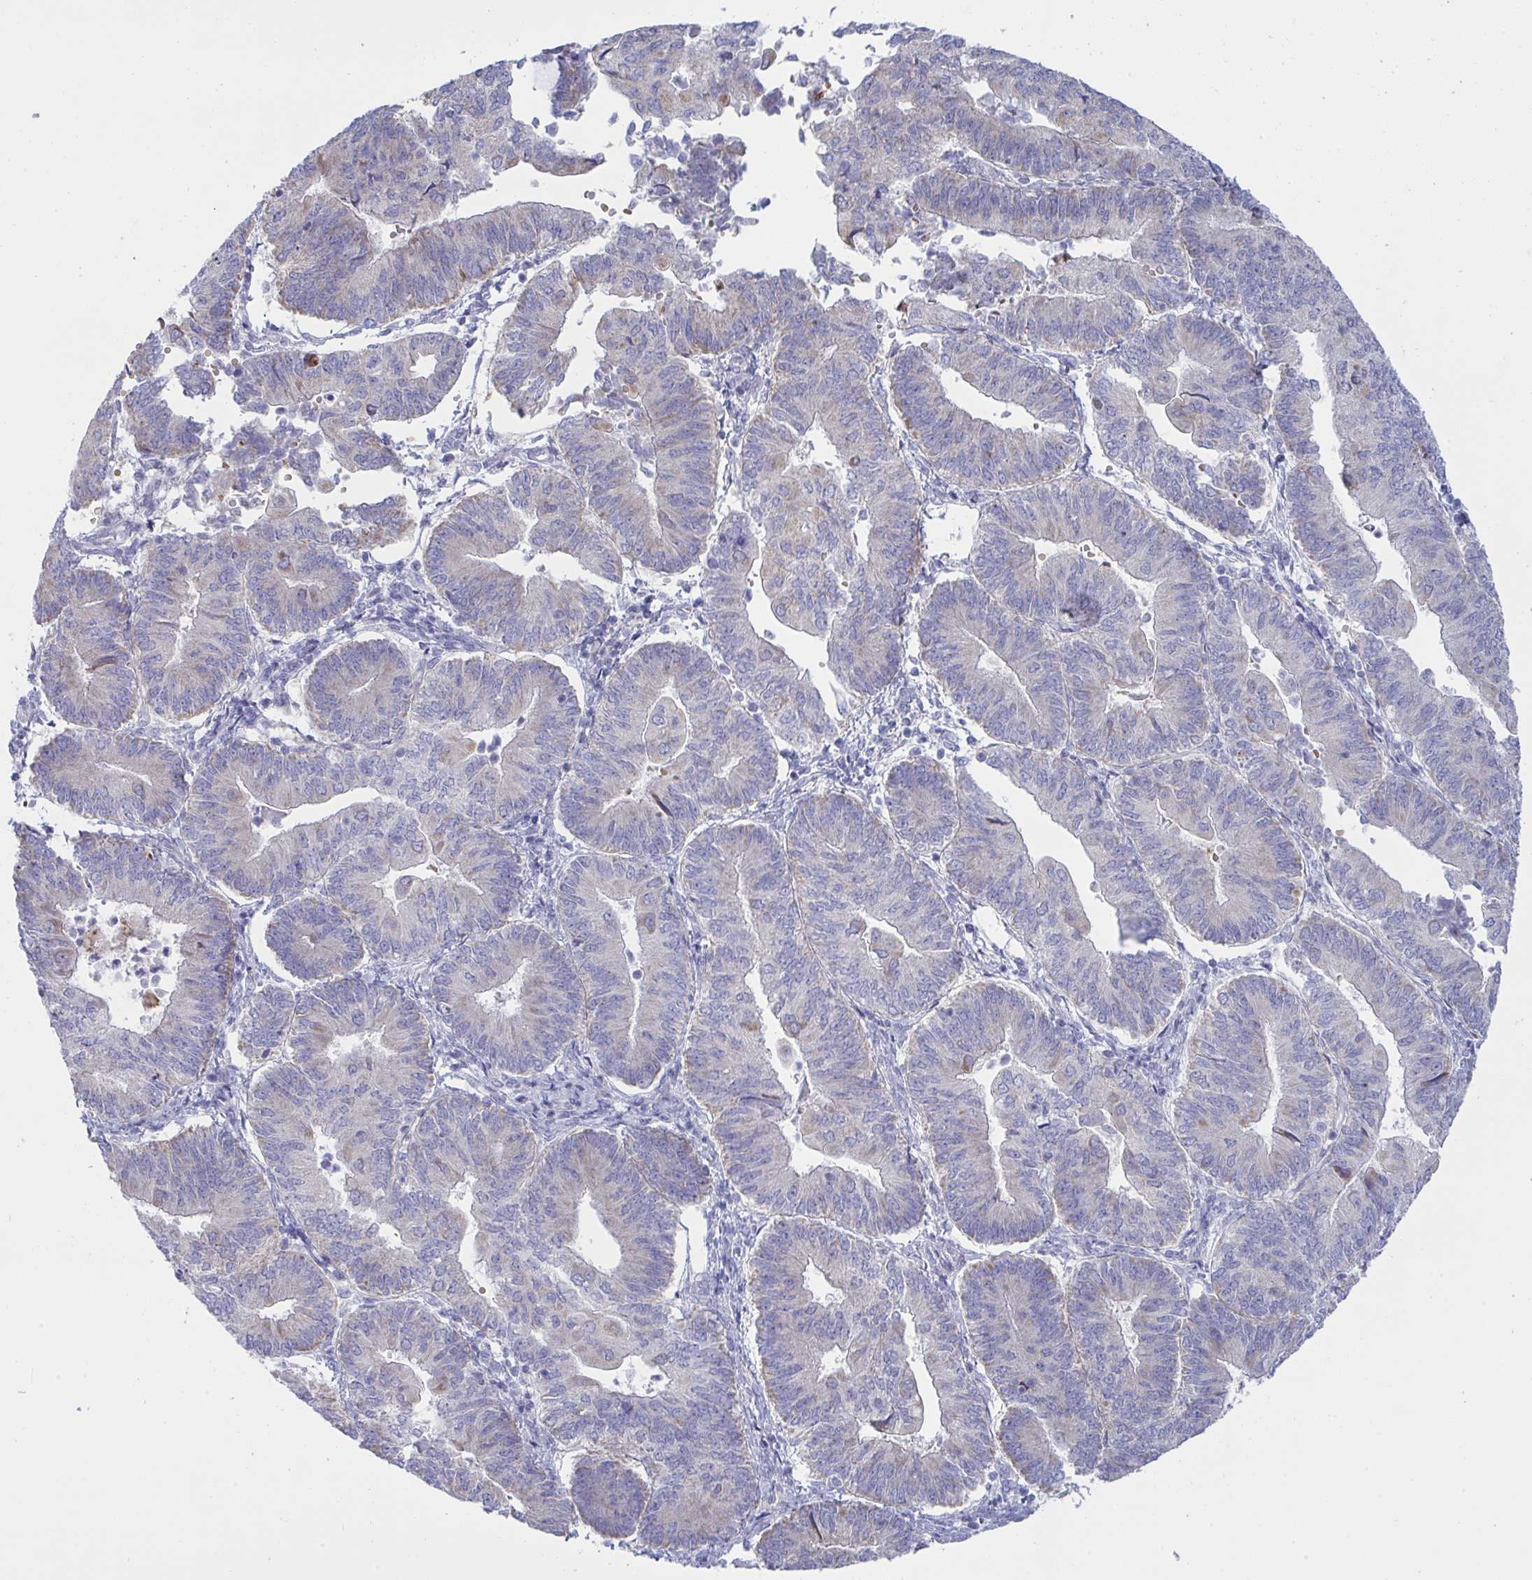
{"staining": {"intensity": "weak", "quantity": "<25%", "location": "cytoplasmic/membranous"}, "tissue": "endometrial cancer", "cell_type": "Tumor cells", "image_type": "cancer", "snomed": [{"axis": "morphology", "description": "Adenocarcinoma, NOS"}, {"axis": "topography", "description": "Endometrium"}], "caption": "Immunohistochemistry (IHC) photomicrograph of neoplastic tissue: human endometrial adenocarcinoma stained with DAB (3,3'-diaminobenzidine) reveals no significant protein expression in tumor cells.", "gene": "NTN1", "patient": {"sex": "female", "age": 65}}